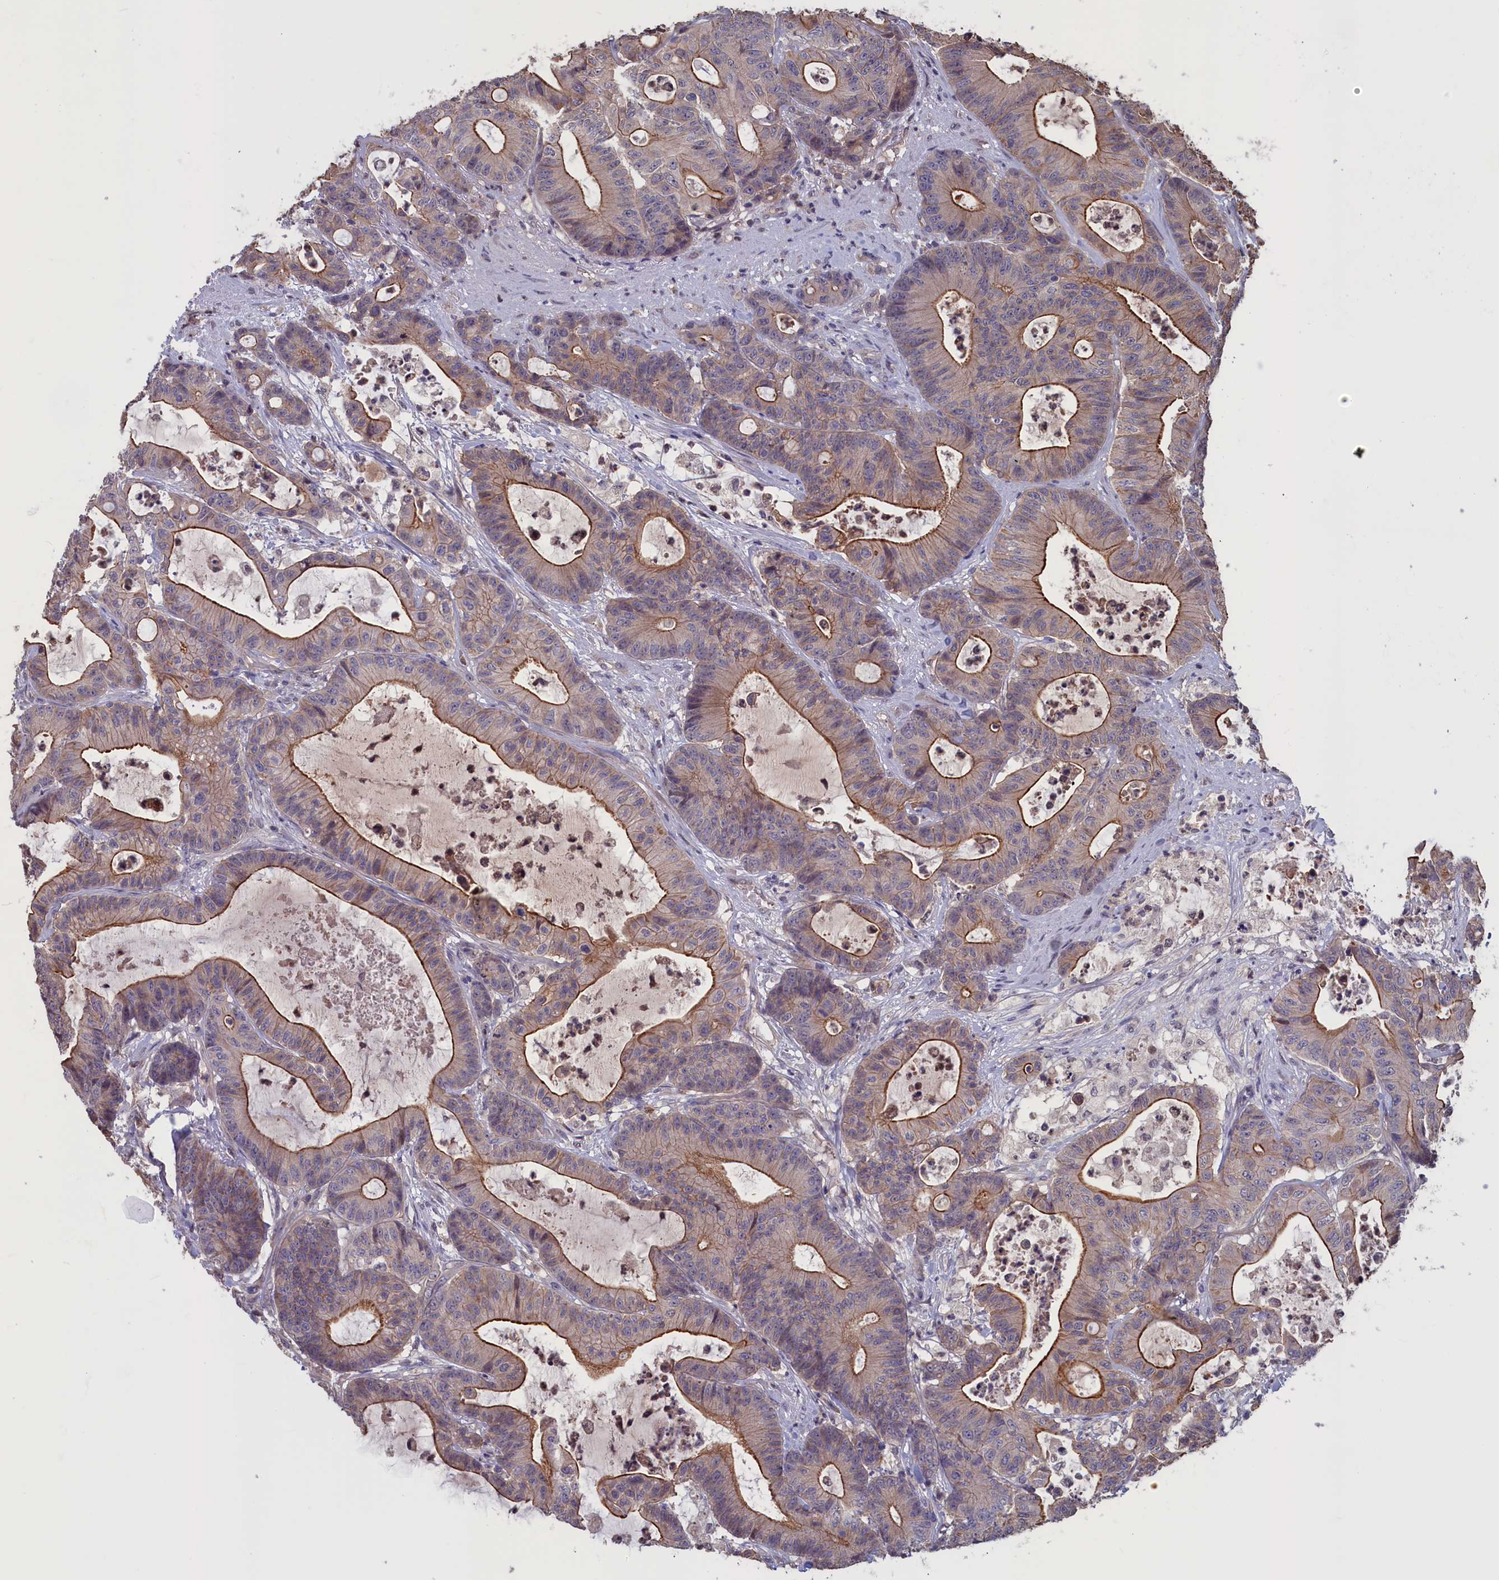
{"staining": {"intensity": "moderate", "quantity": "25%-75%", "location": "cytoplasmic/membranous"}, "tissue": "colorectal cancer", "cell_type": "Tumor cells", "image_type": "cancer", "snomed": [{"axis": "morphology", "description": "Adenocarcinoma, NOS"}, {"axis": "topography", "description": "Colon"}], "caption": "Colorectal cancer stained with IHC reveals moderate cytoplasmic/membranous positivity in approximately 25%-75% of tumor cells. (DAB IHC, brown staining for protein, blue staining for nuclei).", "gene": "PLP2", "patient": {"sex": "female", "age": 84}}